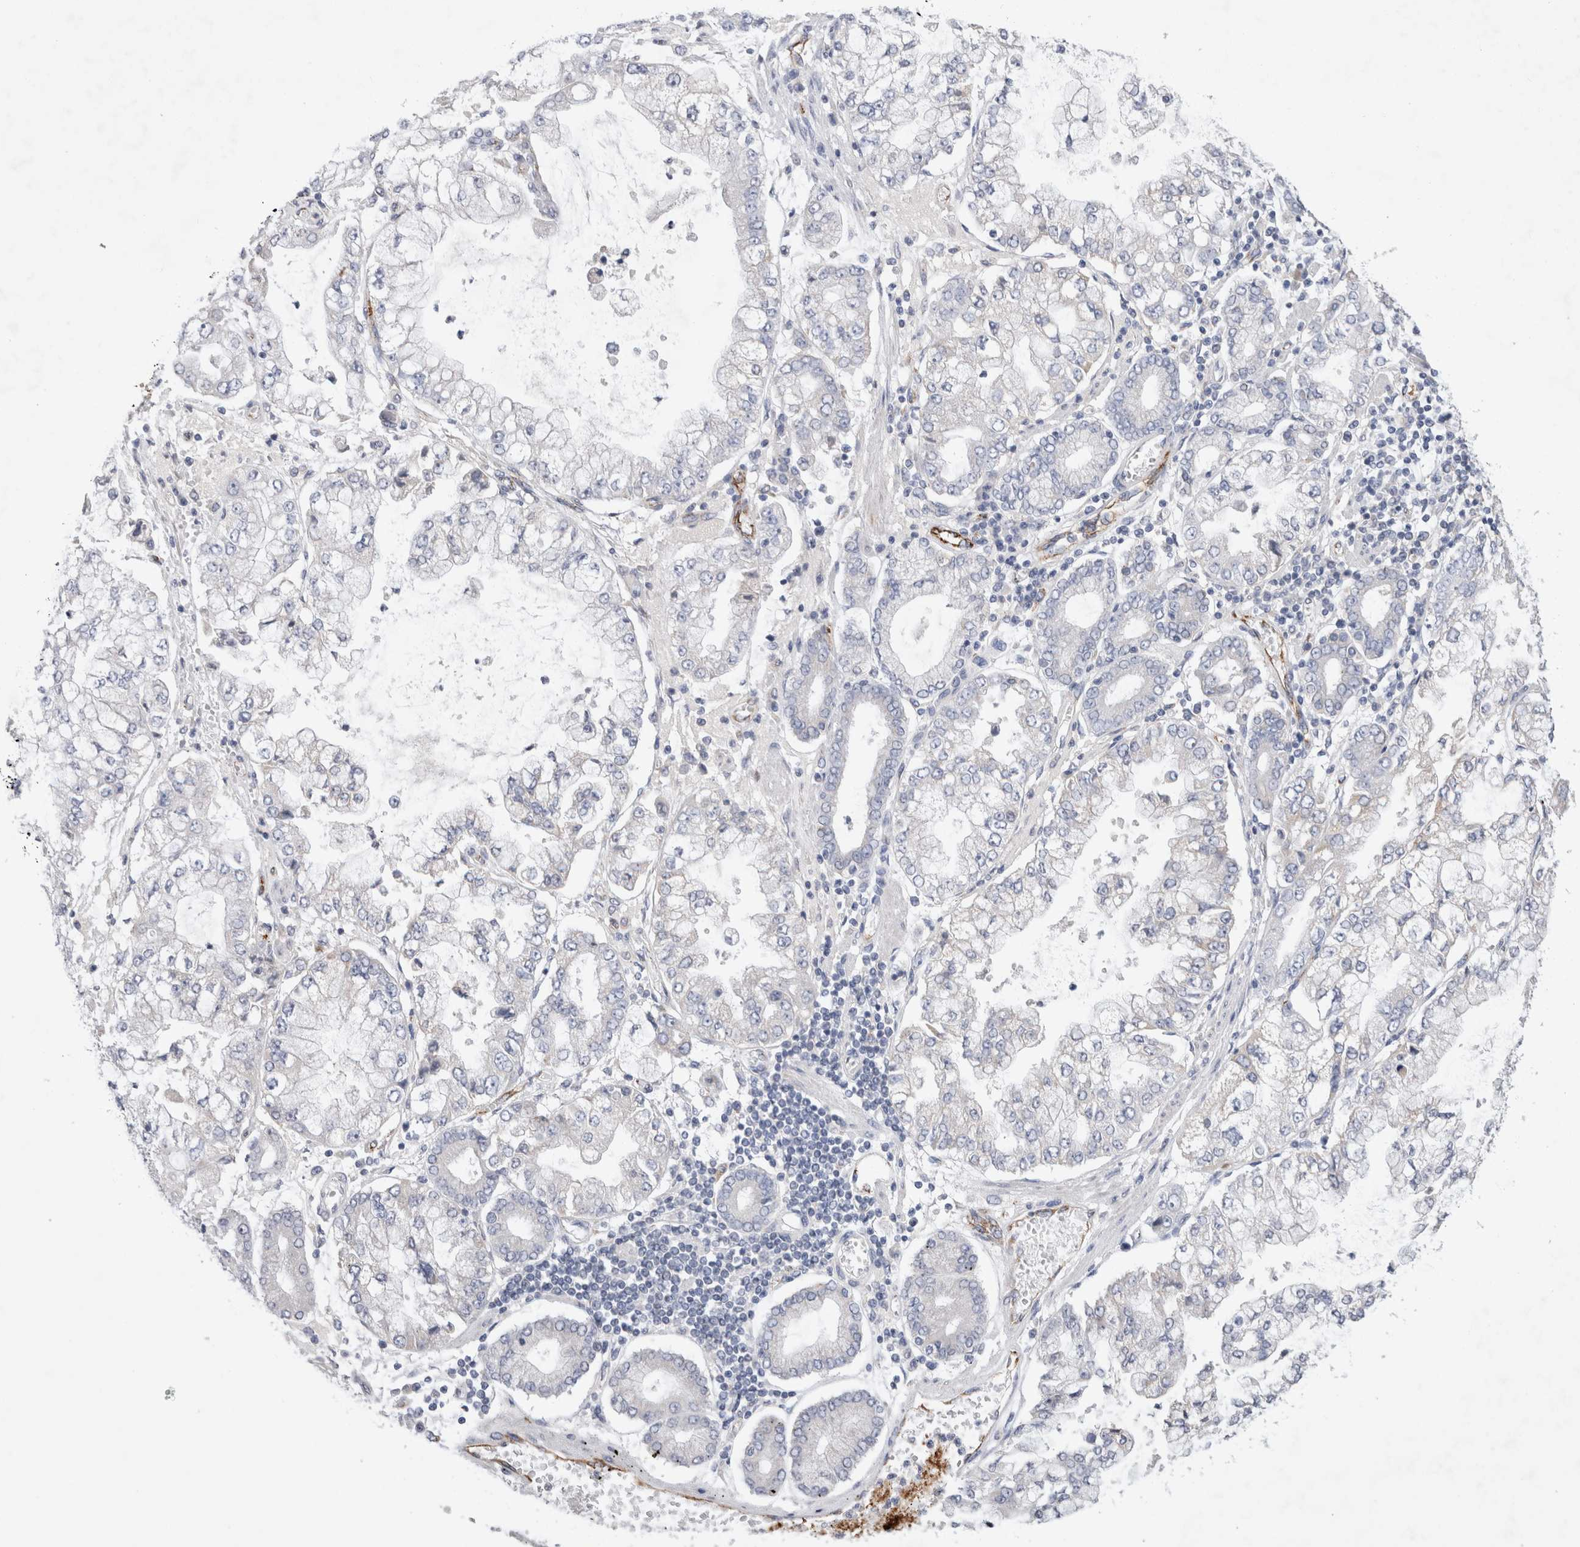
{"staining": {"intensity": "negative", "quantity": "none", "location": "none"}, "tissue": "stomach cancer", "cell_type": "Tumor cells", "image_type": "cancer", "snomed": [{"axis": "morphology", "description": "Adenocarcinoma, NOS"}, {"axis": "topography", "description": "Stomach"}], "caption": "Immunohistochemistry micrograph of neoplastic tissue: human stomach cancer stained with DAB (3,3'-diaminobenzidine) shows no significant protein staining in tumor cells. (DAB immunohistochemistry, high magnification).", "gene": "IARS2", "patient": {"sex": "male", "age": 76}}